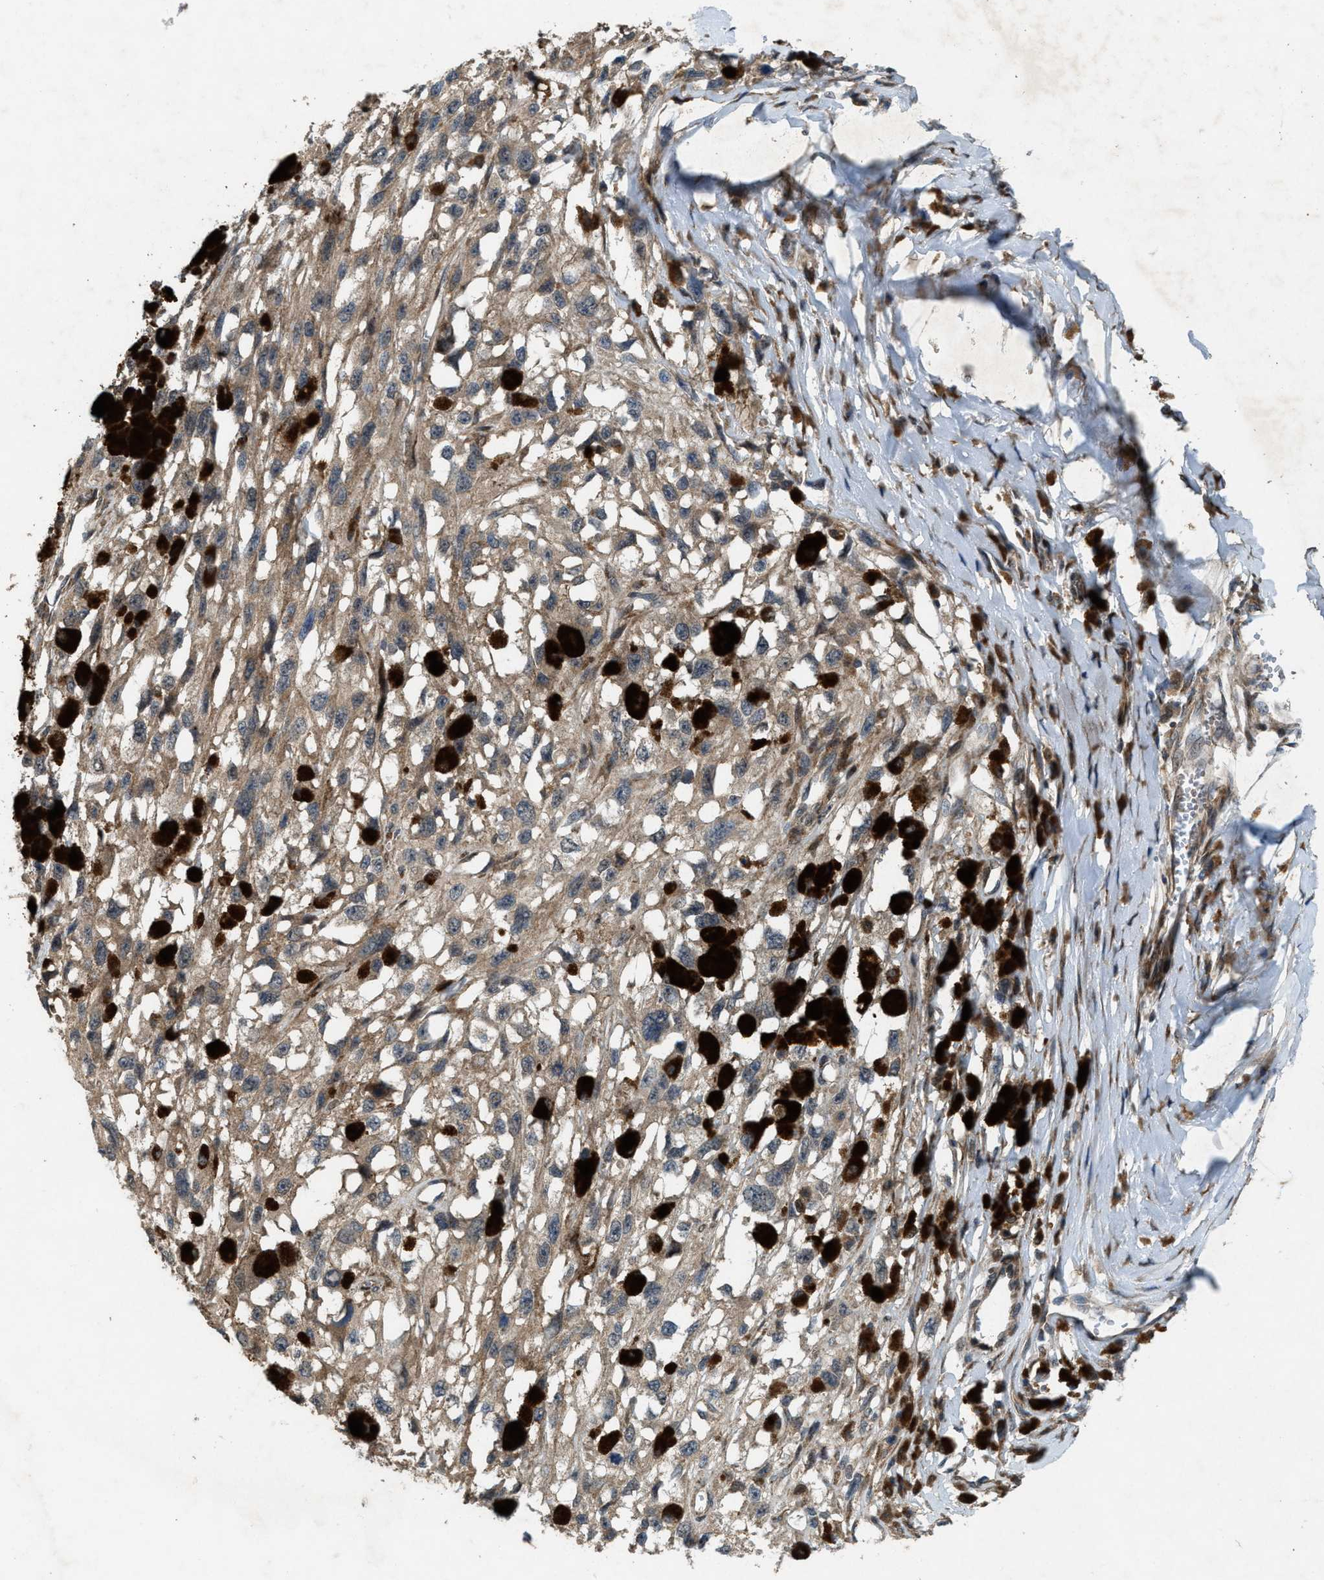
{"staining": {"intensity": "weak", "quantity": ">75%", "location": "cytoplasmic/membranous"}, "tissue": "melanoma", "cell_type": "Tumor cells", "image_type": "cancer", "snomed": [{"axis": "morphology", "description": "Malignant melanoma, Metastatic site"}, {"axis": "topography", "description": "Lymph node"}], "caption": "Immunohistochemical staining of human melanoma demonstrates weak cytoplasmic/membranous protein expression in approximately >75% of tumor cells.", "gene": "LRRC72", "patient": {"sex": "male", "age": 59}}